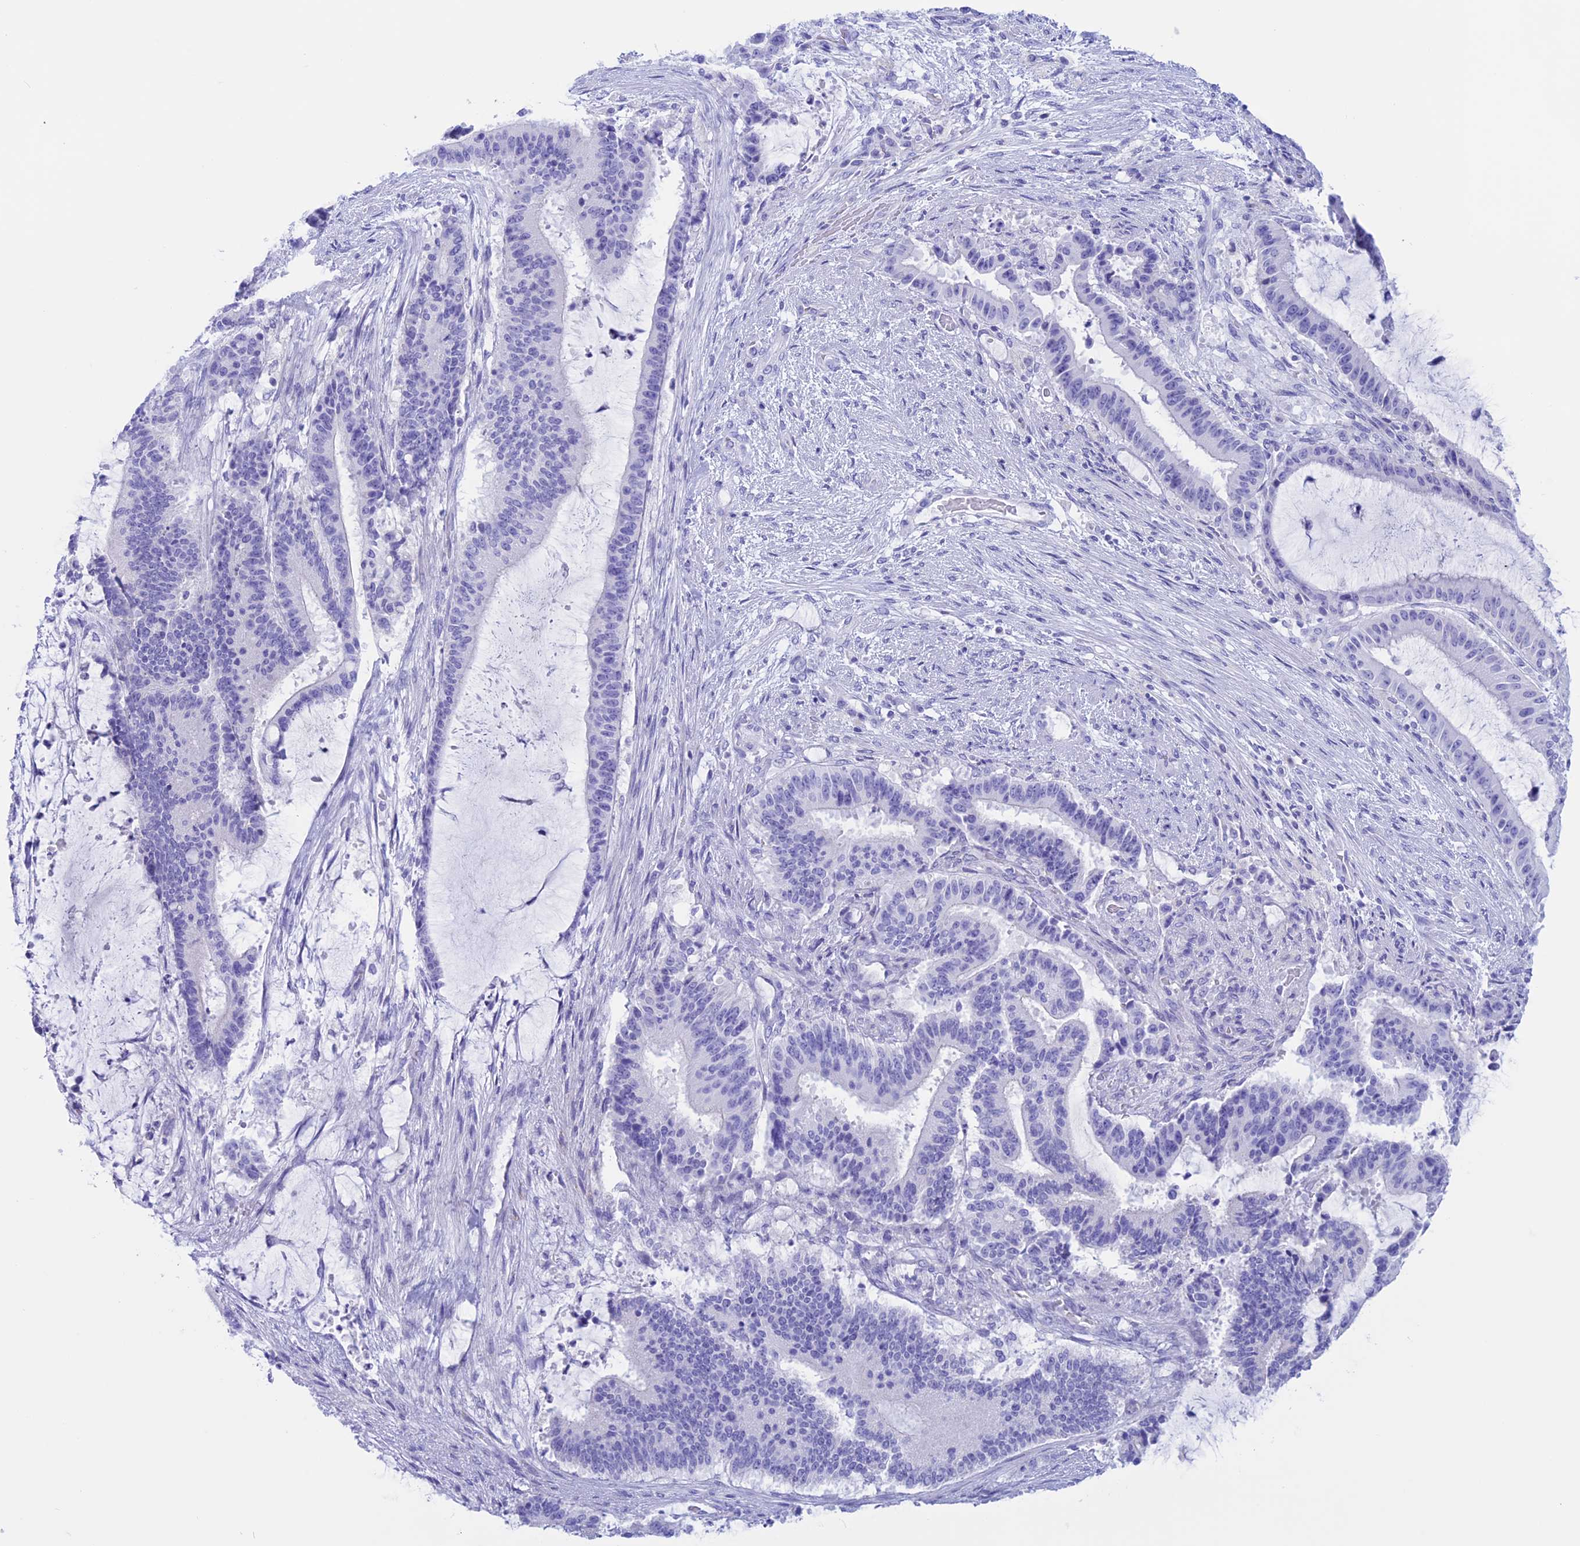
{"staining": {"intensity": "negative", "quantity": "none", "location": "none"}, "tissue": "liver cancer", "cell_type": "Tumor cells", "image_type": "cancer", "snomed": [{"axis": "morphology", "description": "Normal tissue, NOS"}, {"axis": "morphology", "description": "Cholangiocarcinoma"}, {"axis": "topography", "description": "Liver"}, {"axis": "topography", "description": "Peripheral nerve tissue"}], "caption": "Liver cholangiocarcinoma stained for a protein using IHC displays no staining tumor cells.", "gene": "RP1", "patient": {"sex": "female", "age": 73}}